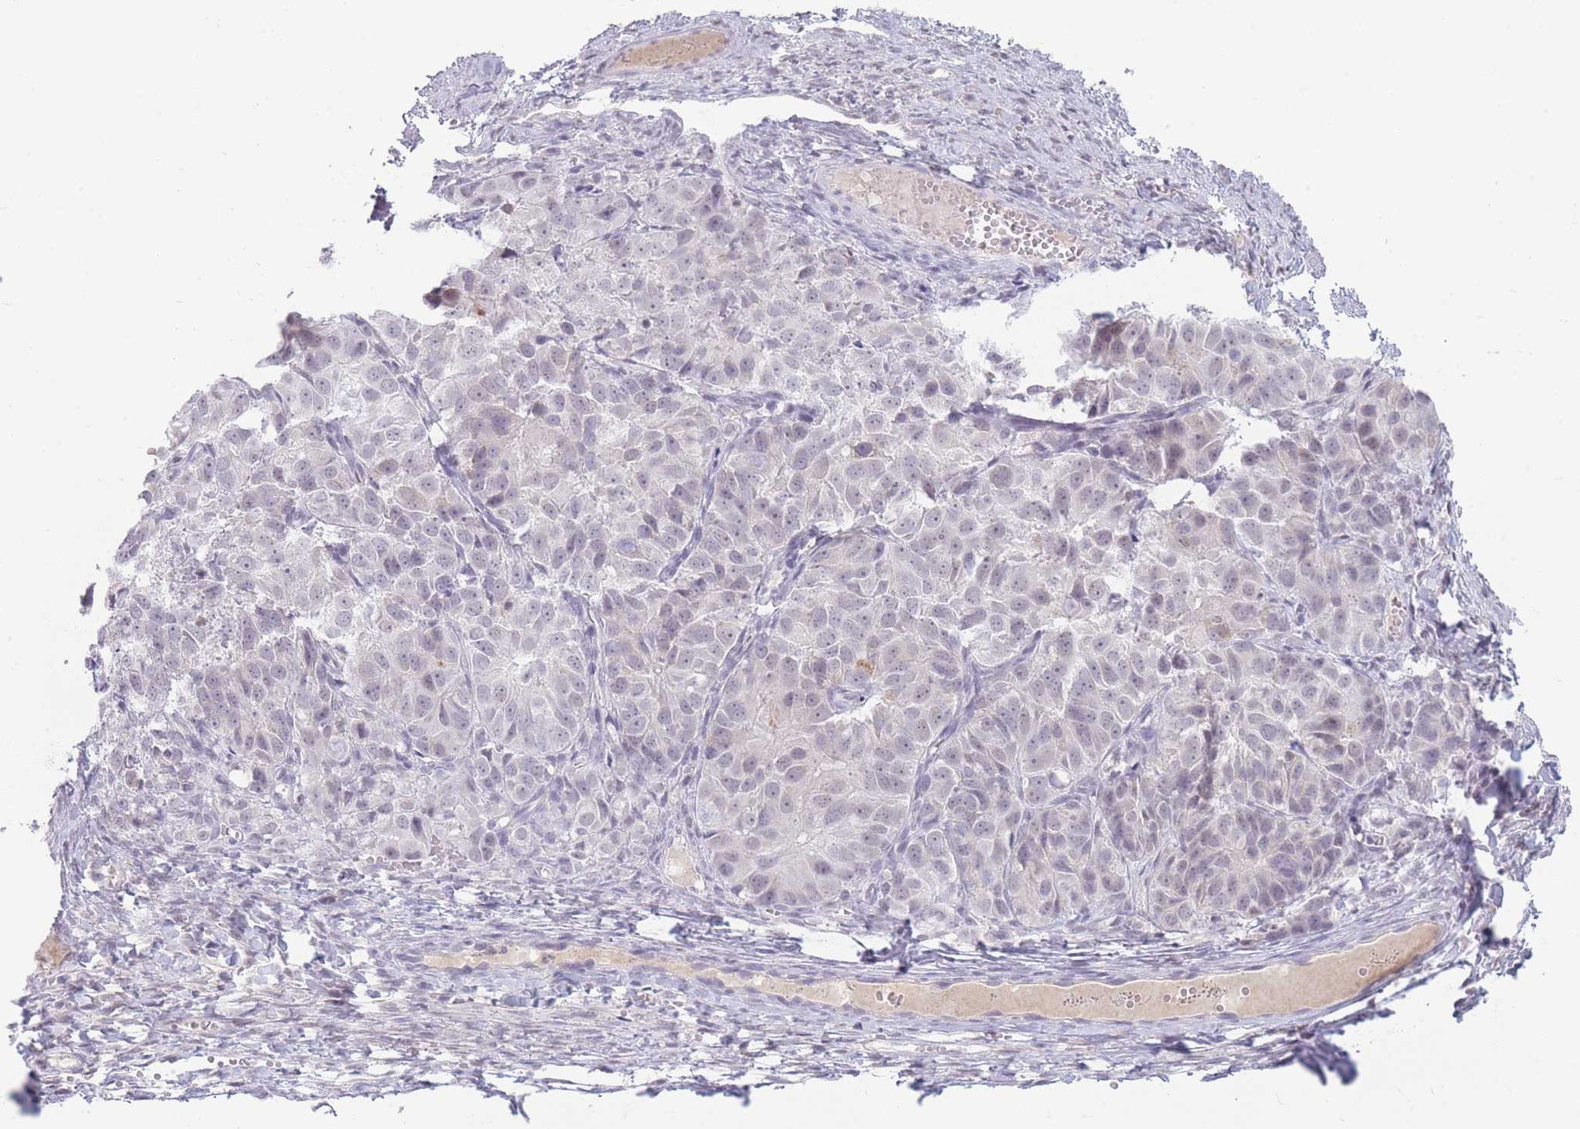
{"staining": {"intensity": "negative", "quantity": "none", "location": "none"}, "tissue": "ovarian cancer", "cell_type": "Tumor cells", "image_type": "cancer", "snomed": [{"axis": "morphology", "description": "Carcinoma, endometroid"}, {"axis": "topography", "description": "Ovary"}], "caption": "Immunohistochemistry (IHC) of human ovarian cancer reveals no positivity in tumor cells. Brightfield microscopy of IHC stained with DAB (brown) and hematoxylin (blue), captured at high magnification.", "gene": "ARID3B", "patient": {"sex": "female", "age": 51}}